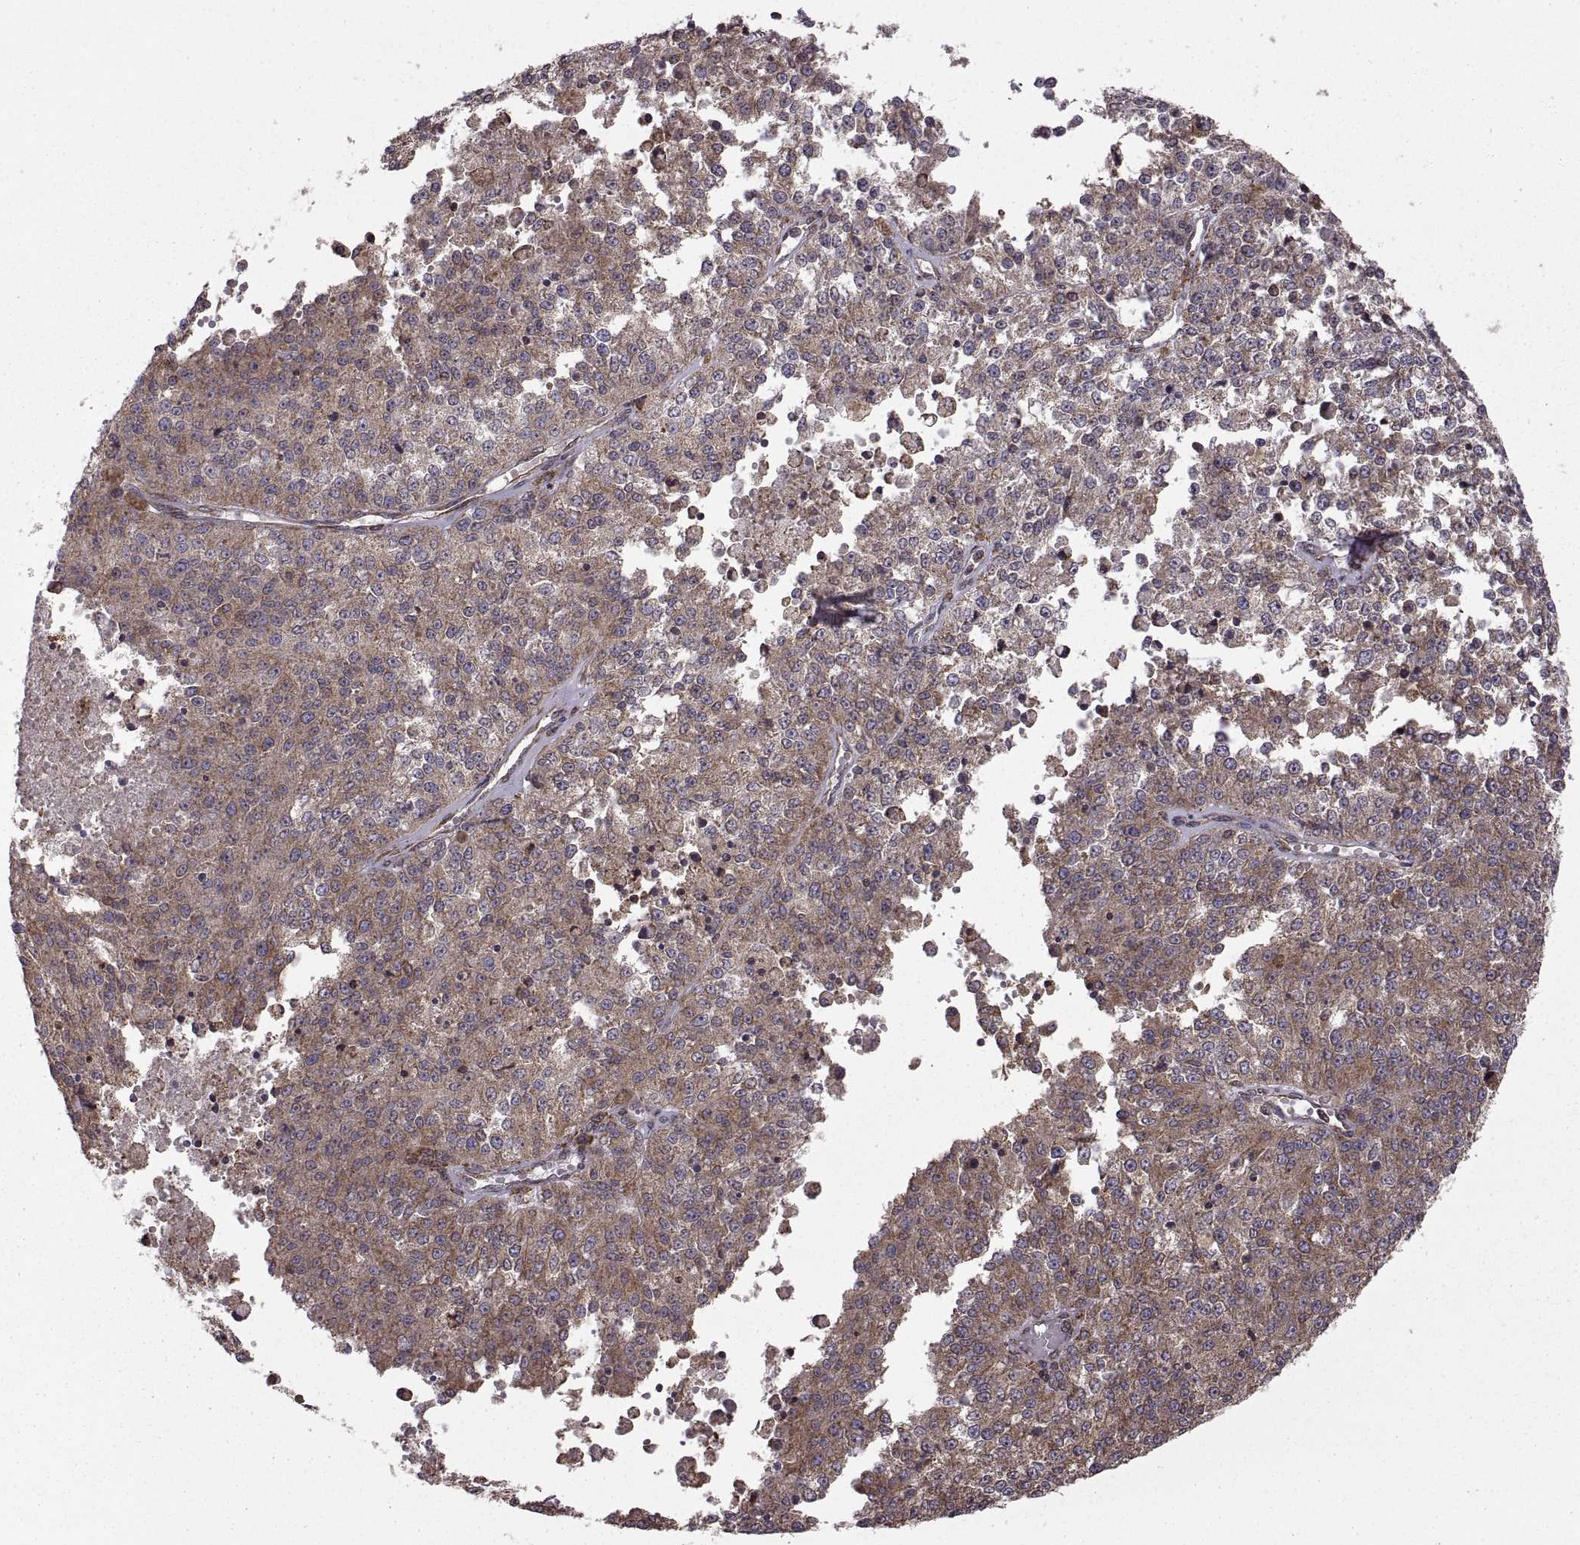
{"staining": {"intensity": "moderate", "quantity": "<25%", "location": "cytoplasmic/membranous"}, "tissue": "melanoma", "cell_type": "Tumor cells", "image_type": "cancer", "snomed": [{"axis": "morphology", "description": "Malignant melanoma, Metastatic site"}, {"axis": "topography", "description": "Lymph node"}], "caption": "Immunohistochemistry (DAB (3,3'-diaminobenzidine)) staining of human malignant melanoma (metastatic site) exhibits moderate cytoplasmic/membranous protein expression in about <25% of tumor cells. Using DAB (brown) and hematoxylin (blue) stains, captured at high magnification using brightfield microscopy.", "gene": "PDIA3", "patient": {"sex": "female", "age": 64}}